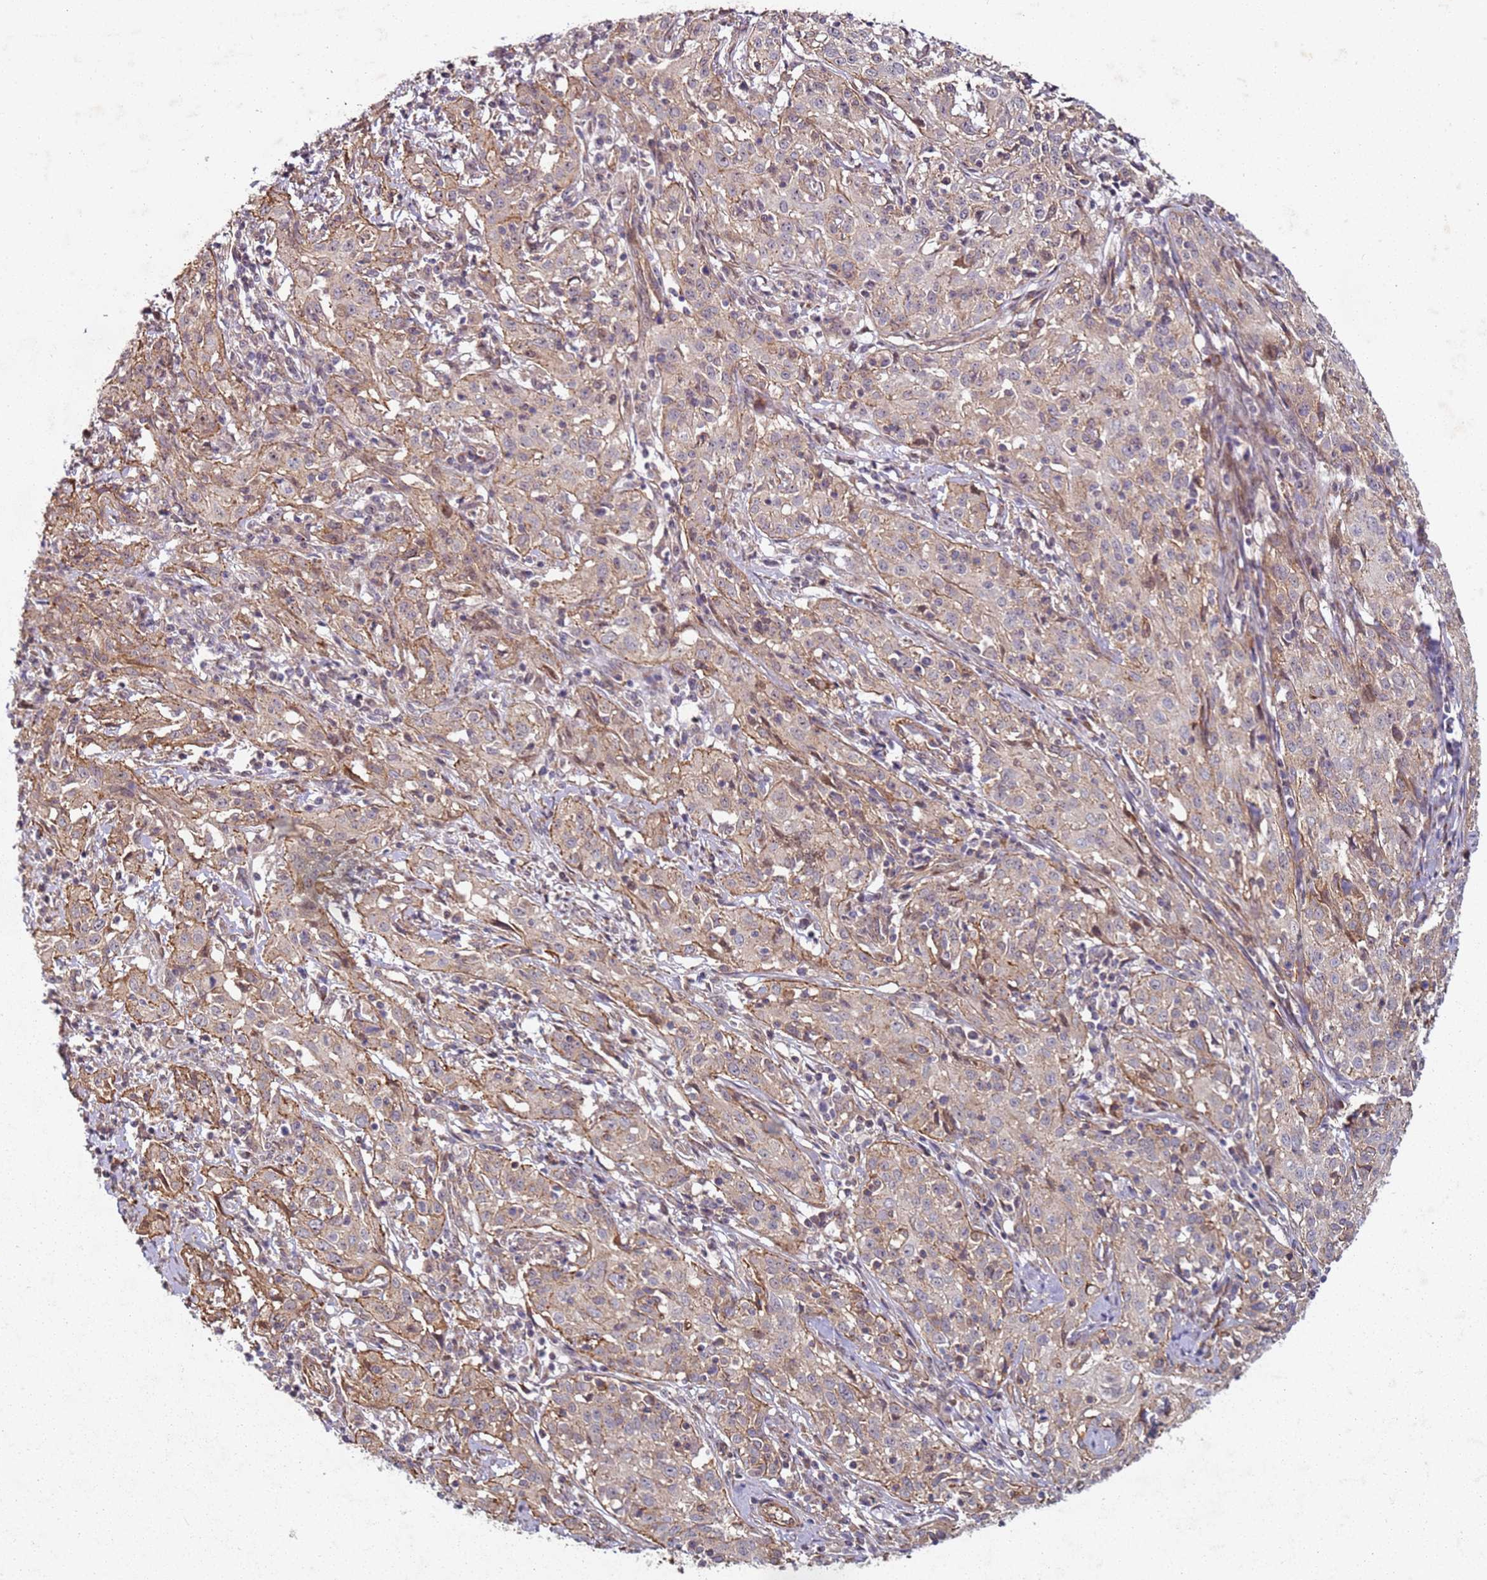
{"staining": {"intensity": "weak", "quantity": ">75%", "location": "cytoplasmic/membranous"}, "tissue": "cervical cancer", "cell_type": "Tumor cells", "image_type": "cancer", "snomed": [{"axis": "morphology", "description": "Squamous cell carcinoma, NOS"}, {"axis": "topography", "description": "Cervix"}], "caption": "Weak cytoplasmic/membranous expression is appreciated in approximately >75% of tumor cells in cervical cancer (squamous cell carcinoma).", "gene": "C2CD4B", "patient": {"sex": "female", "age": 57}}